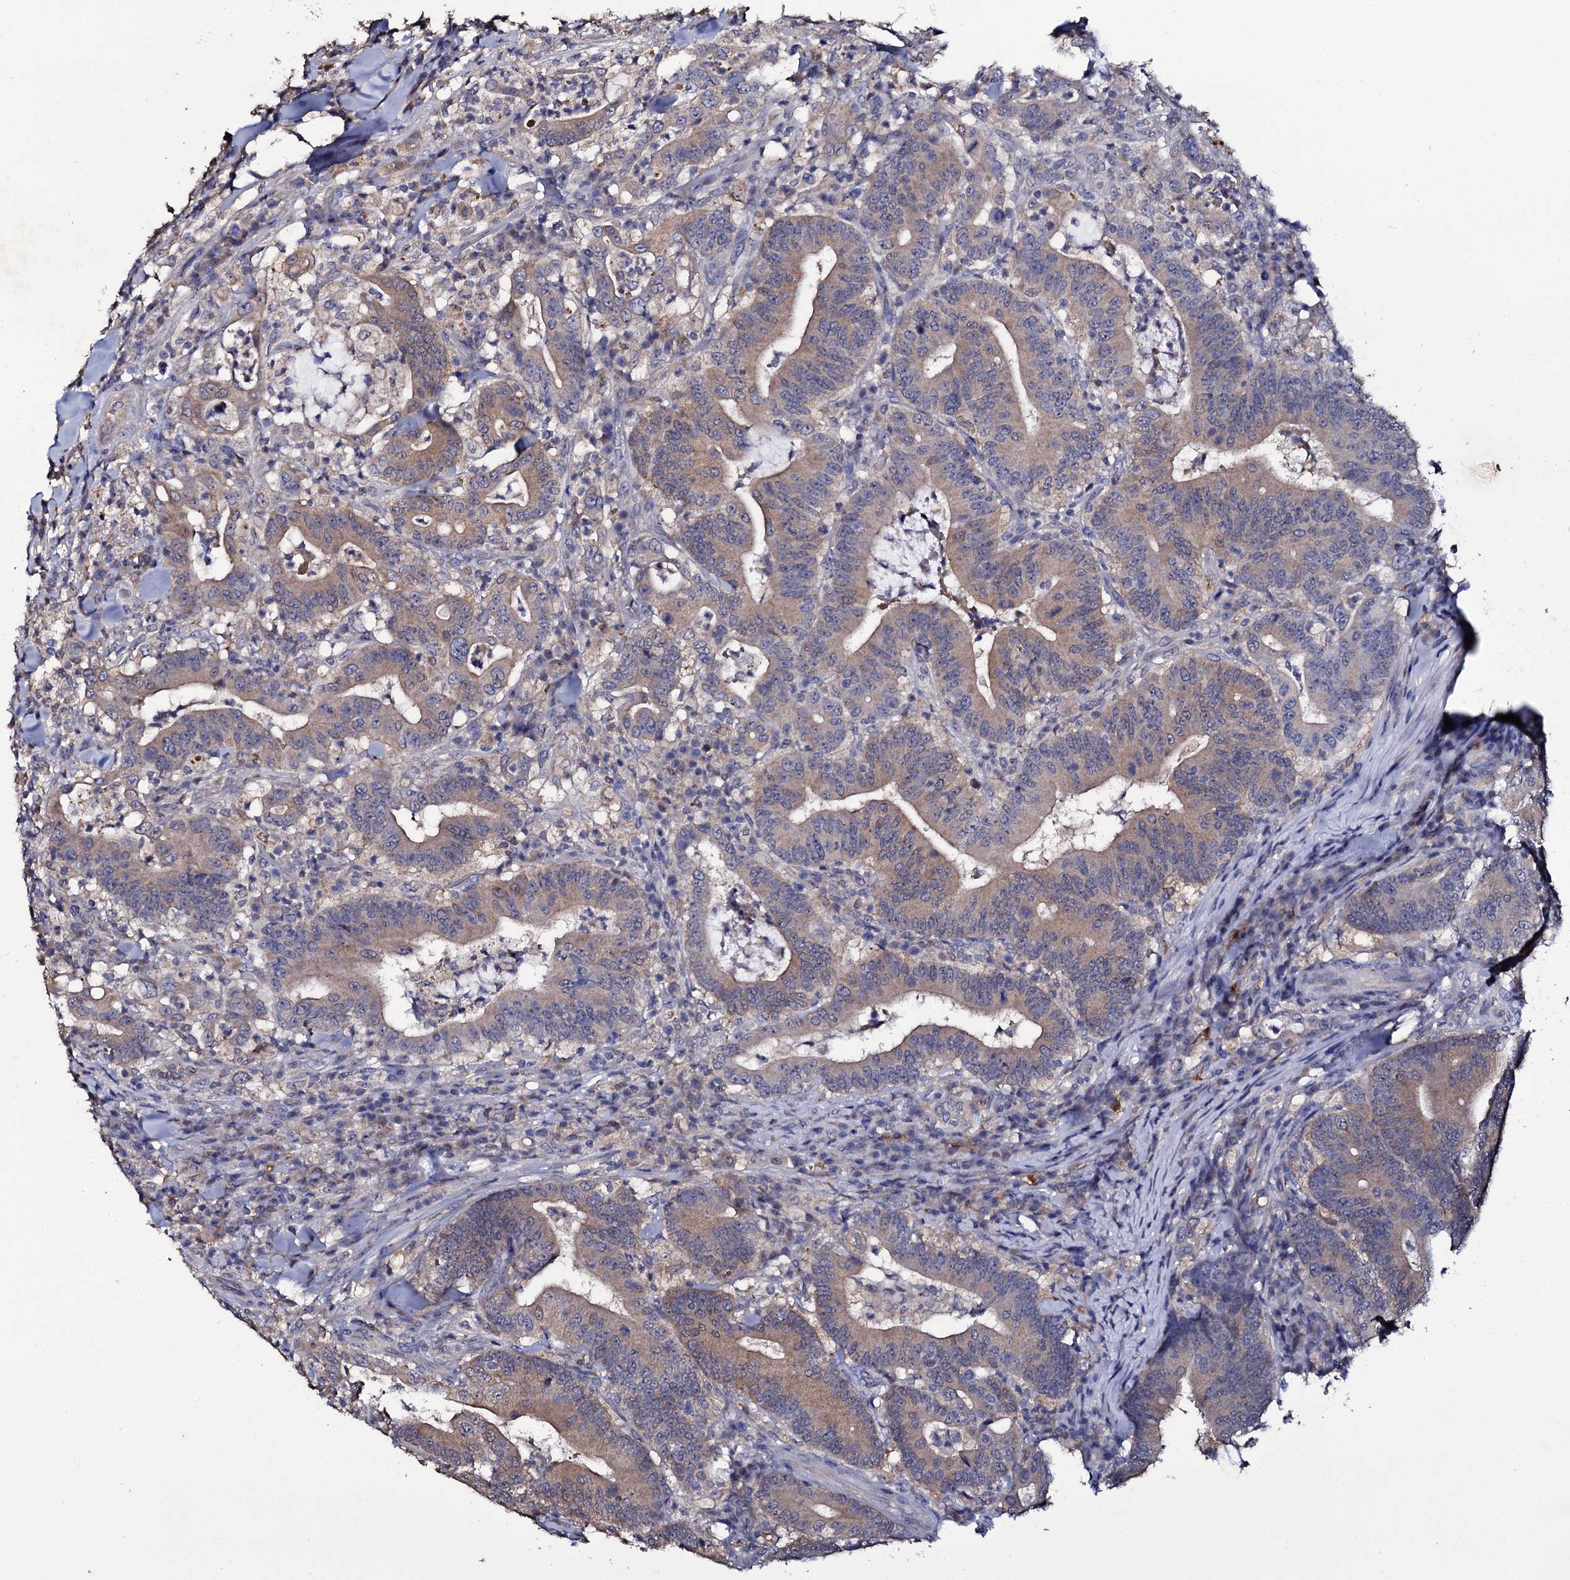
{"staining": {"intensity": "moderate", "quantity": ">75%", "location": "cytoplasmic/membranous"}, "tissue": "colorectal cancer", "cell_type": "Tumor cells", "image_type": "cancer", "snomed": [{"axis": "morphology", "description": "Adenocarcinoma, NOS"}, {"axis": "topography", "description": "Colon"}], "caption": "Tumor cells reveal medium levels of moderate cytoplasmic/membranous staining in approximately >75% of cells in human colorectal adenocarcinoma. Nuclei are stained in blue.", "gene": "CRYL1", "patient": {"sex": "female", "age": 66}}